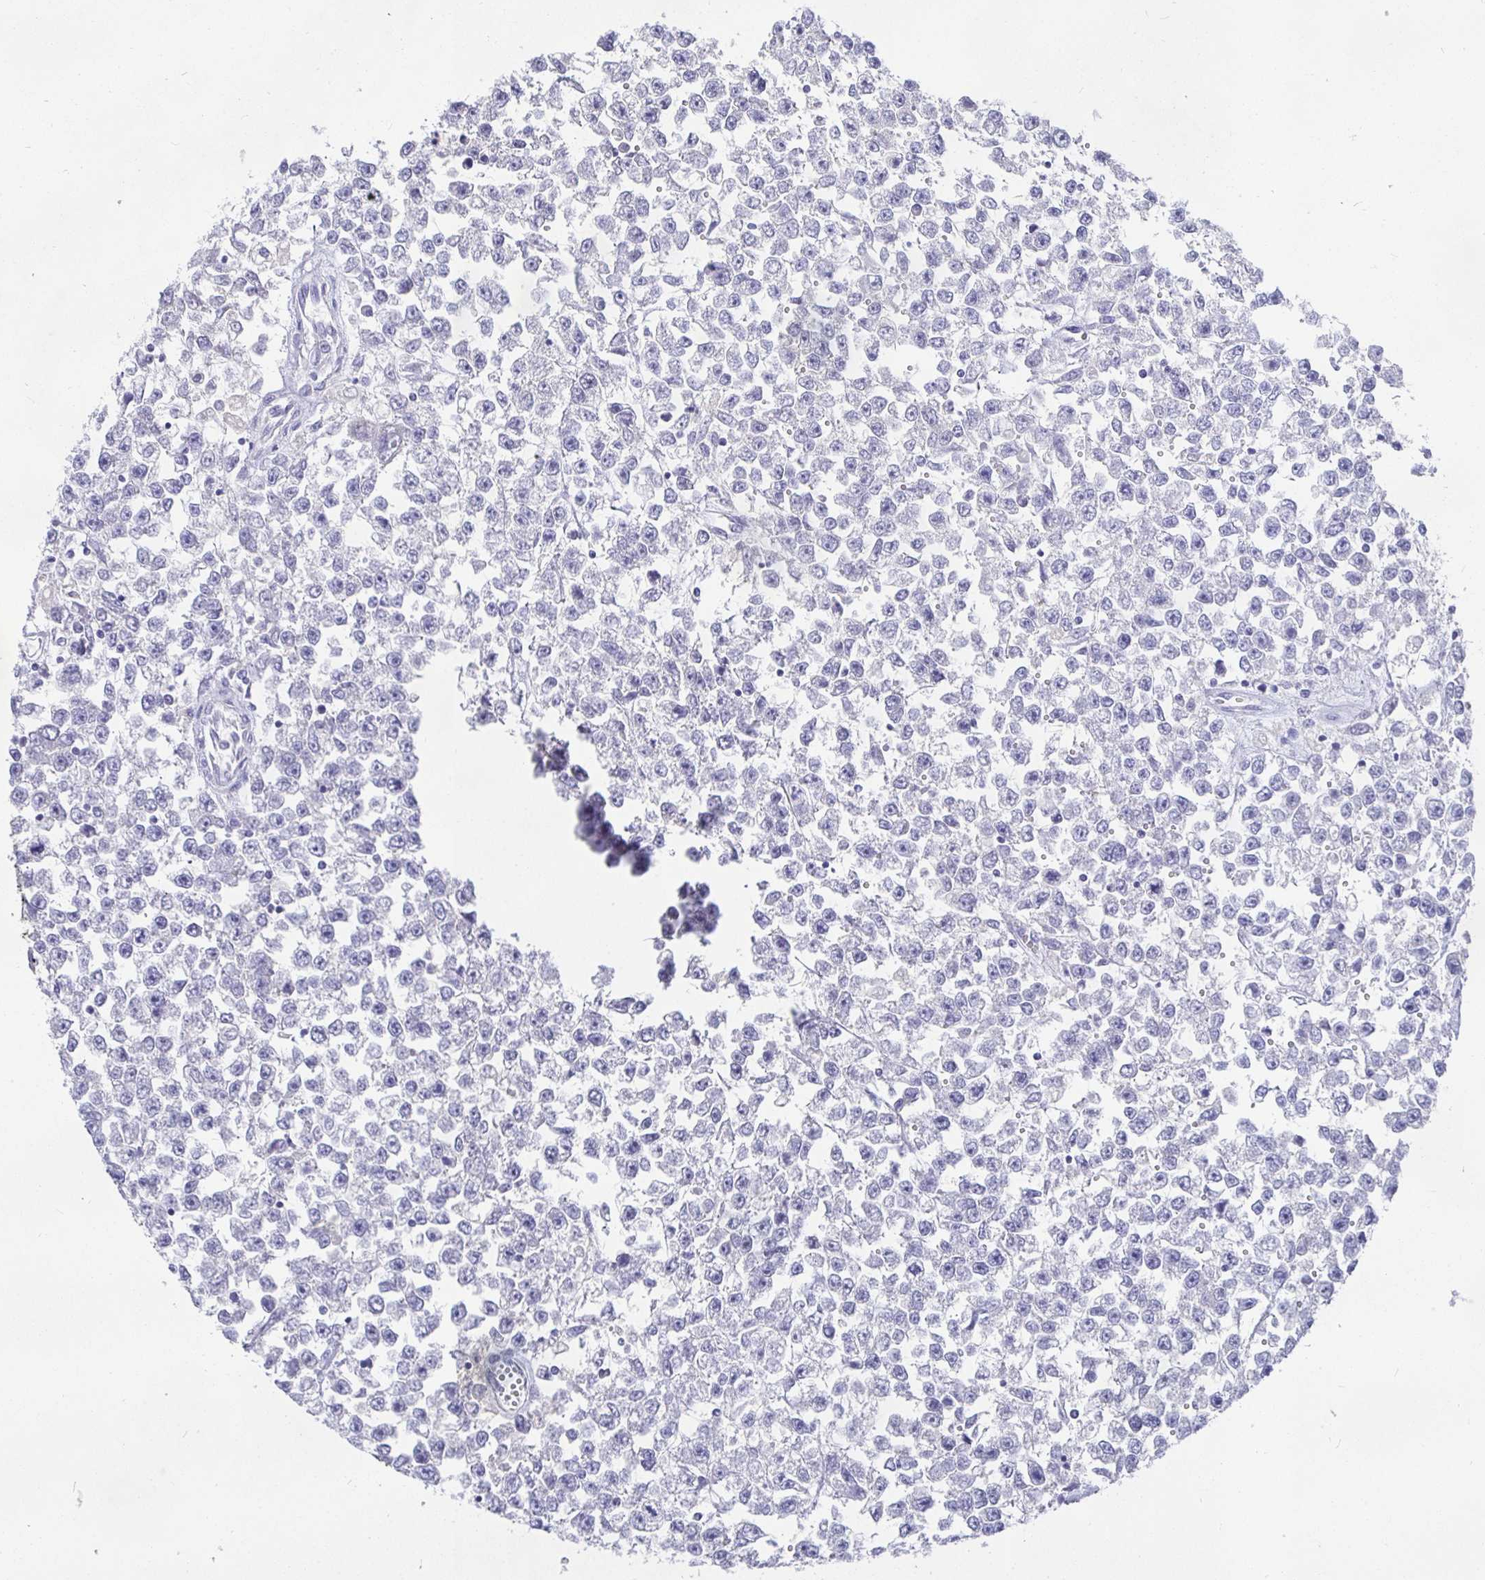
{"staining": {"intensity": "negative", "quantity": "none", "location": "none"}, "tissue": "testis cancer", "cell_type": "Tumor cells", "image_type": "cancer", "snomed": [{"axis": "morphology", "description": "Seminoma, NOS"}, {"axis": "topography", "description": "Testis"}], "caption": "Human testis cancer stained for a protein using immunohistochemistry demonstrates no expression in tumor cells.", "gene": "TPTE", "patient": {"sex": "male", "age": 34}}